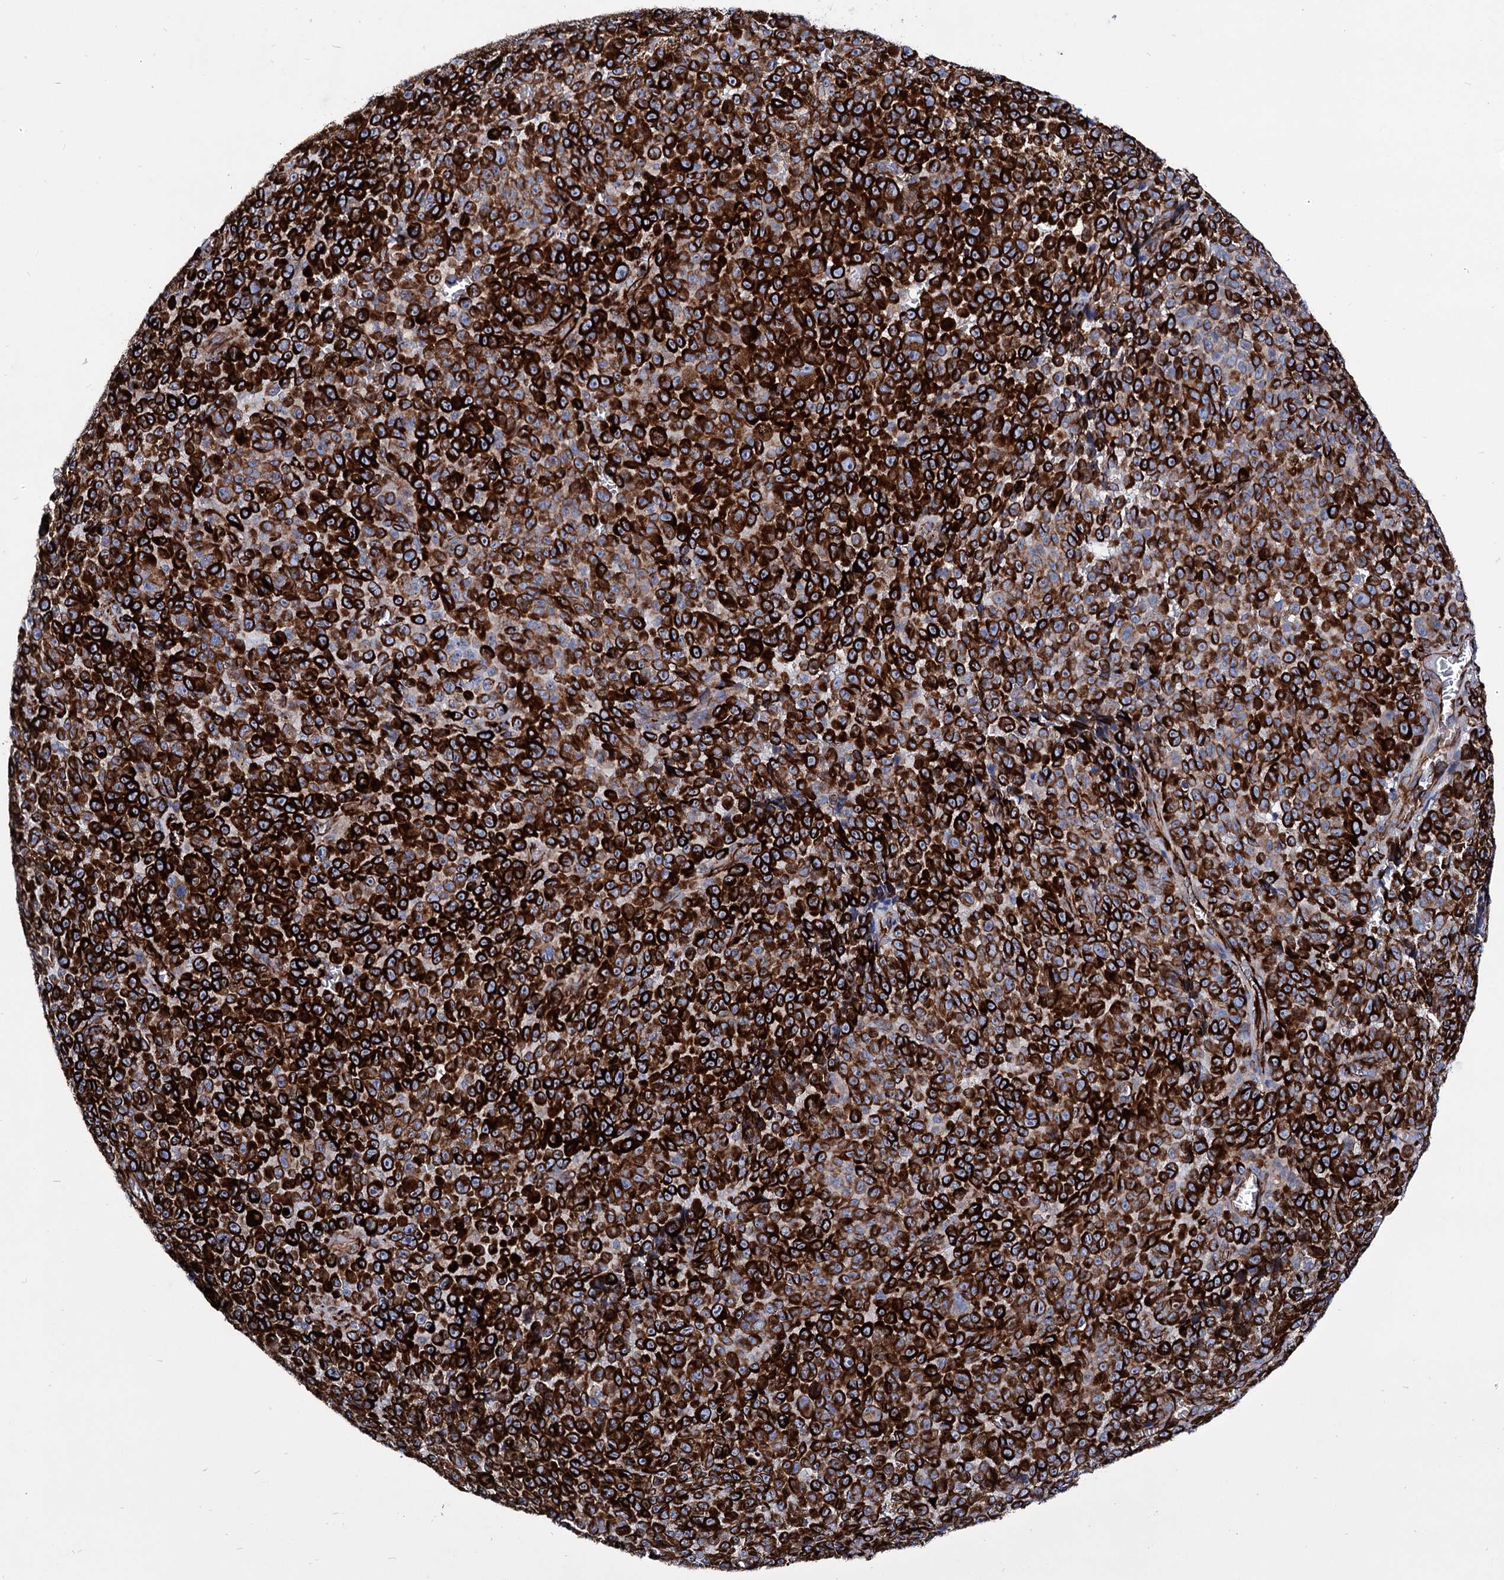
{"staining": {"intensity": "strong", "quantity": ">75%", "location": "cytoplasmic/membranous"}, "tissue": "melanoma", "cell_type": "Tumor cells", "image_type": "cancer", "snomed": [{"axis": "morphology", "description": "Malignant melanoma, NOS"}, {"axis": "topography", "description": "Skin"}], "caption": "Human melanoma stained with a protein marker shows strong staining in tumor cells.", "gene": "AXL", "patient": {"sex": "female", "age": 82}}